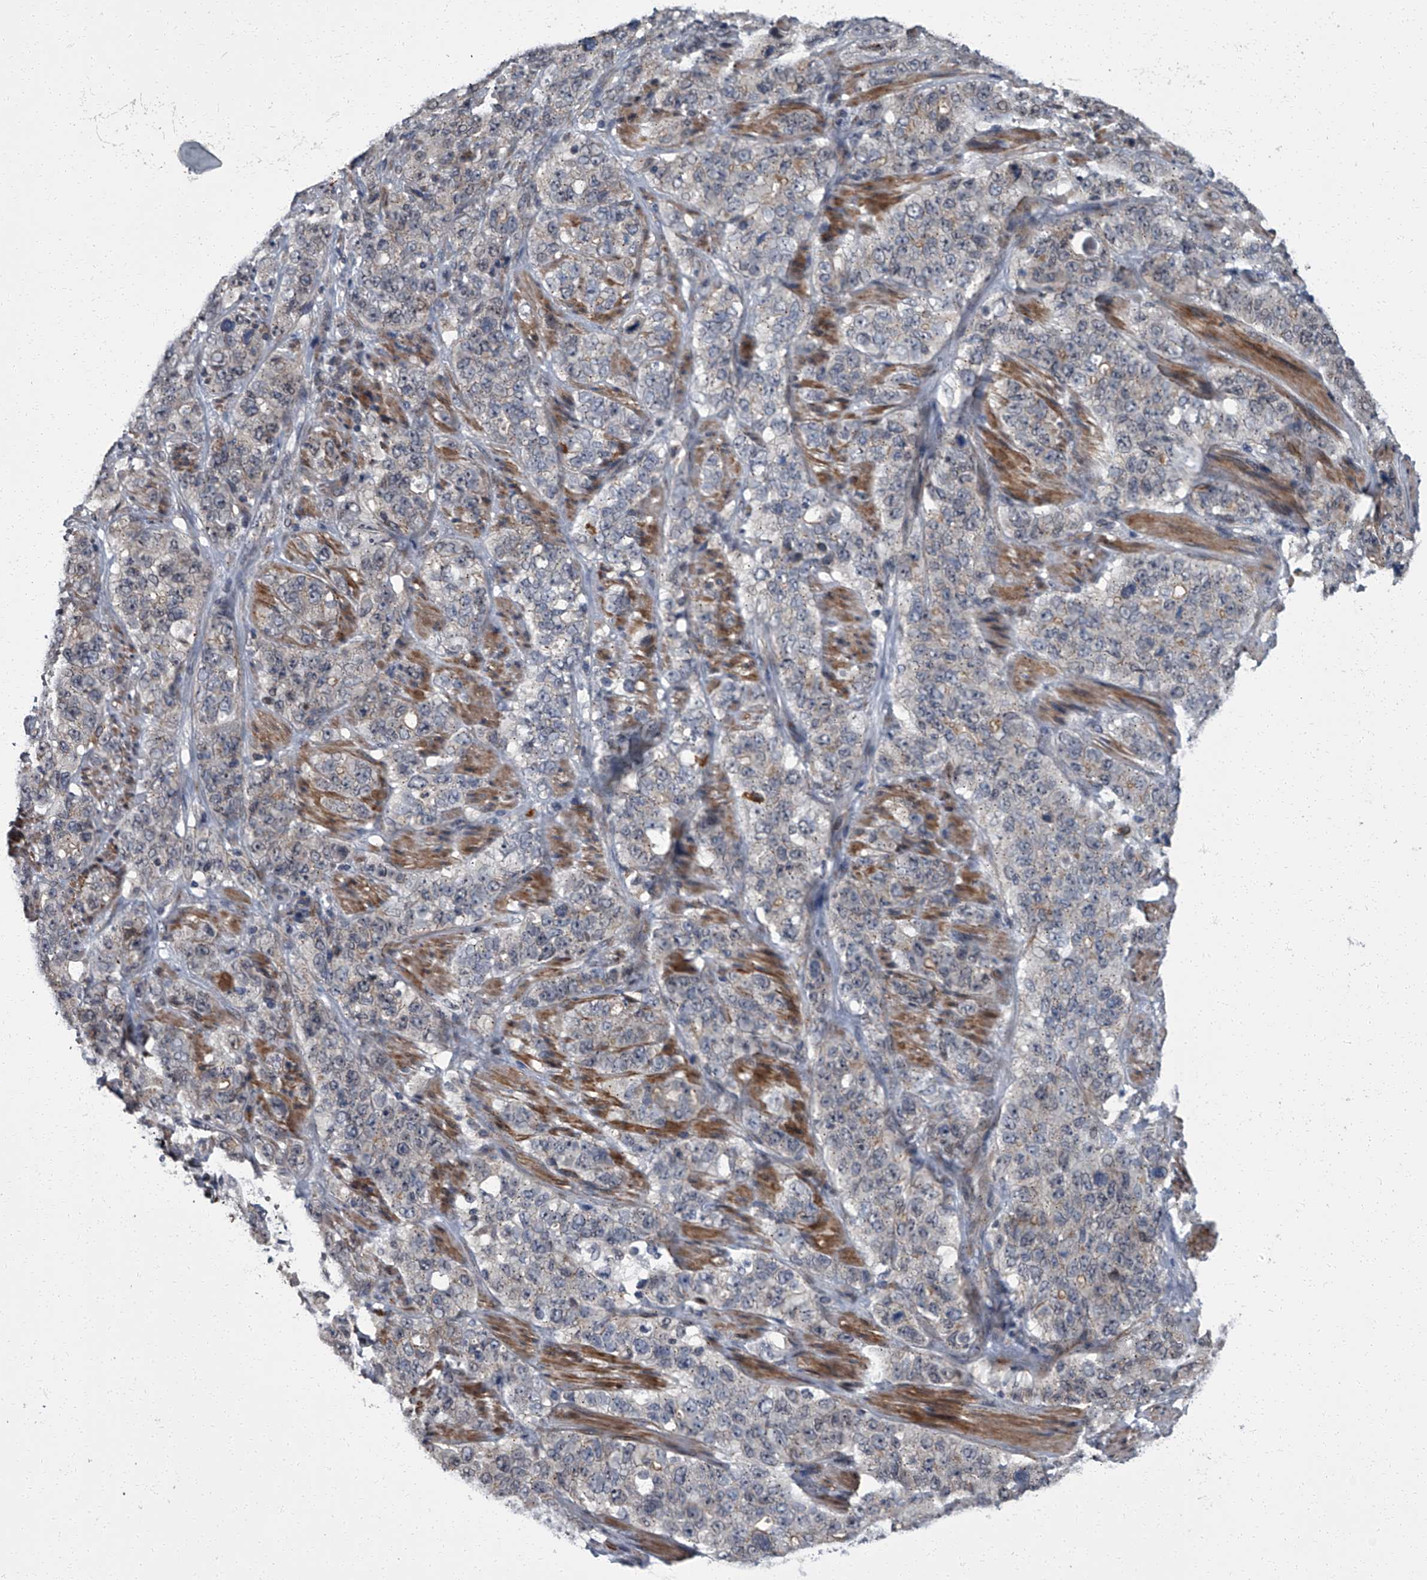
{"staining": {"intensity": "negative", "quantity": "none", "location": "none"}, "tissue": "stomach cancer", "cell_type": "Tumor cells", "image_type": "cancer", "snomed": [{"axis": "morphology", "description": "Adenocarcinoma, NOS"}, {"axis": "topography", "description": "Stomach"}], "caption": "Immunohistochemical staining of human stomach adenocarcinoma shows no significant expression in tumor cells.", "gene": "ZNF274", "patient": {"sex": "male", "age": 48}}